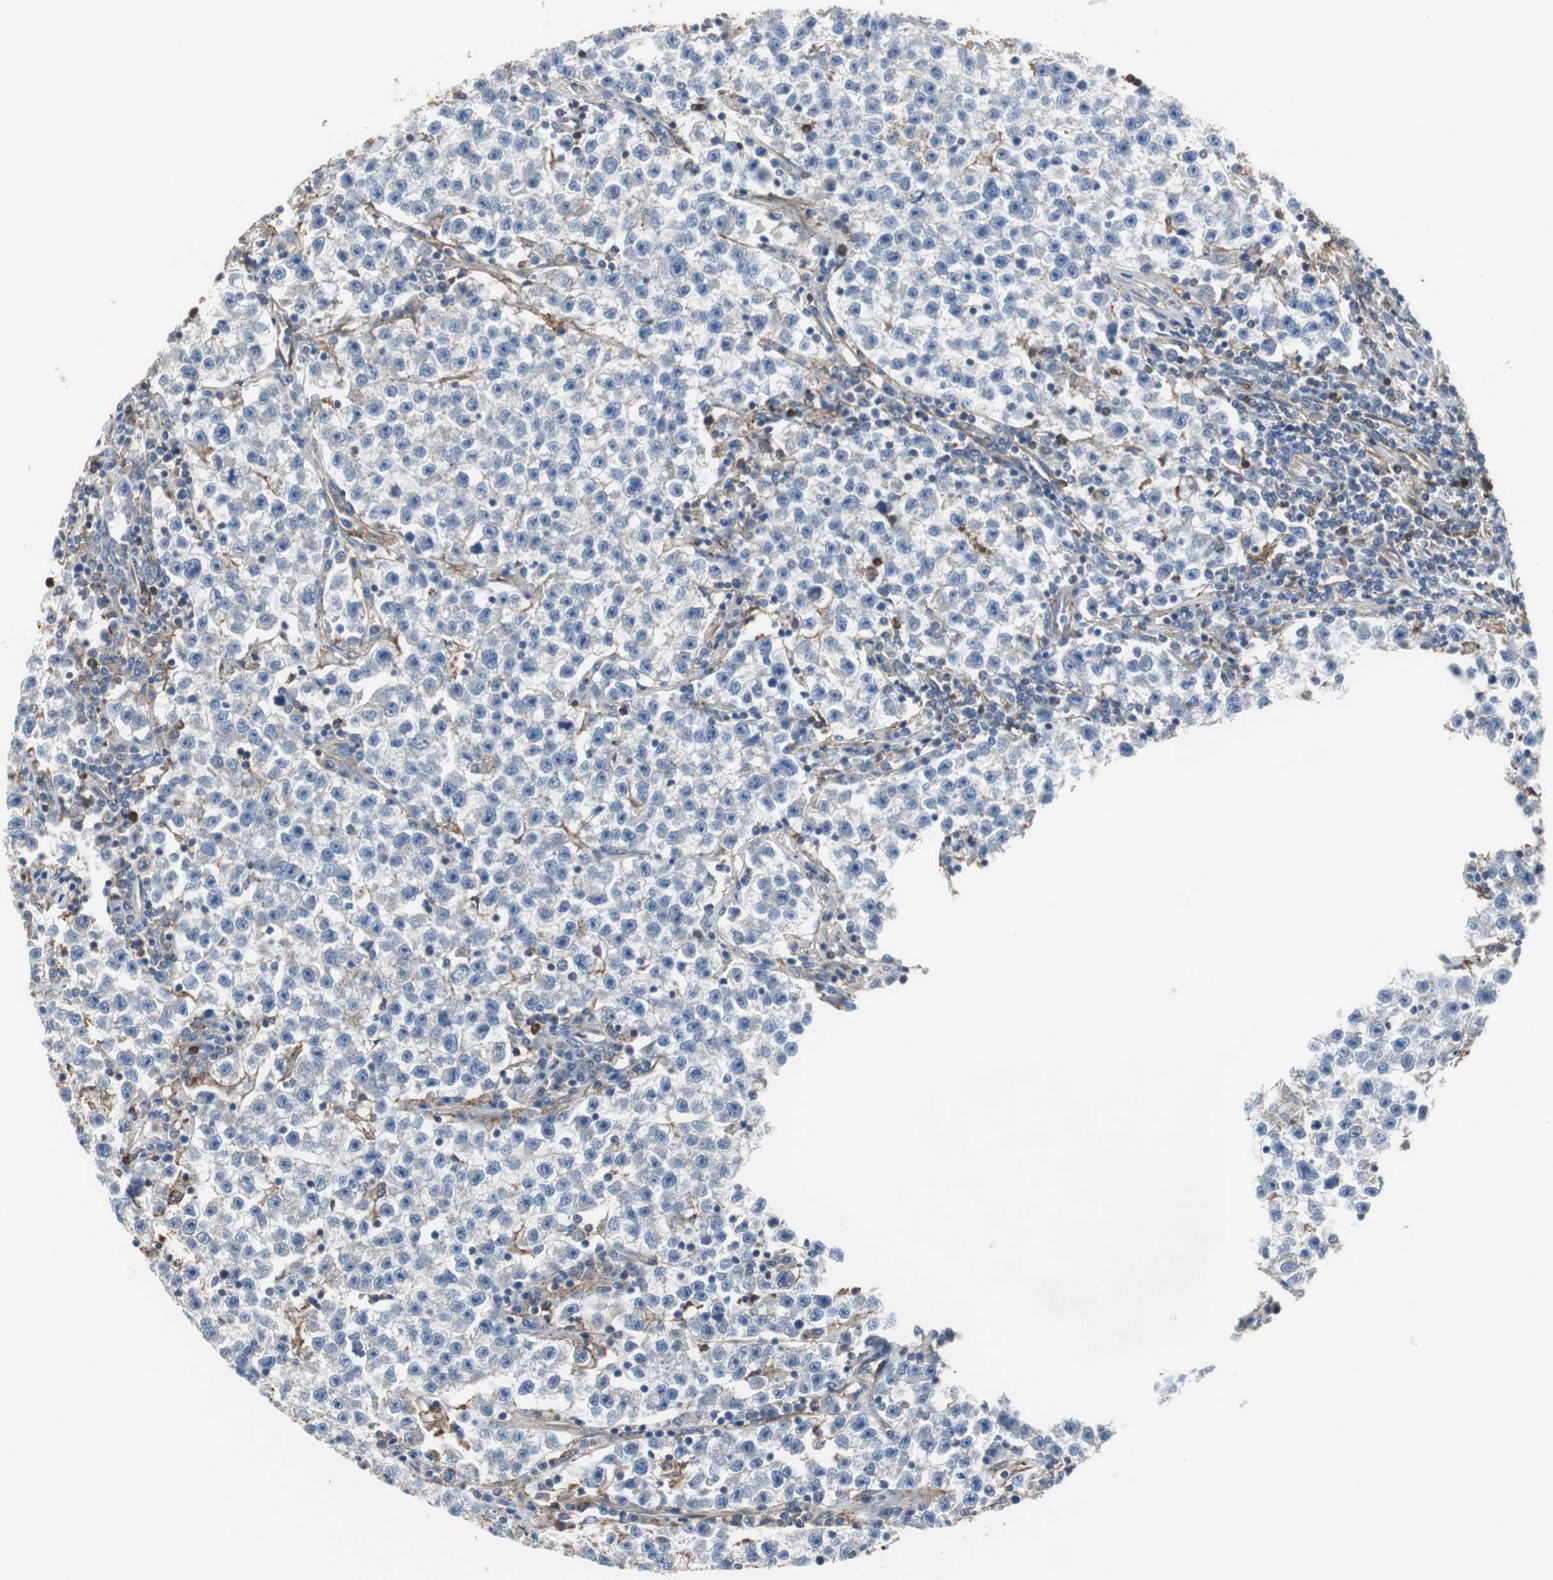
{"staining": {"intensity": "negative", "quantity": "none", "location": "none"}, "tissue": "testis cancer", "cell_type": "Tumor cells", "image_type": "cancer", "snomed": [{"axis": "morphology", "description": "Seminoma, NOS"}, {"axis": "topography", "description": "Testis"}], "caption": "IHC photomicrograph of testis seminoma stained for a protein (brown), which demonstrates no positivity in tumor cells. Nuclei are stained in blue.", "gene": "ANXA4", "patient": {"sex": "male", "age": 22}}